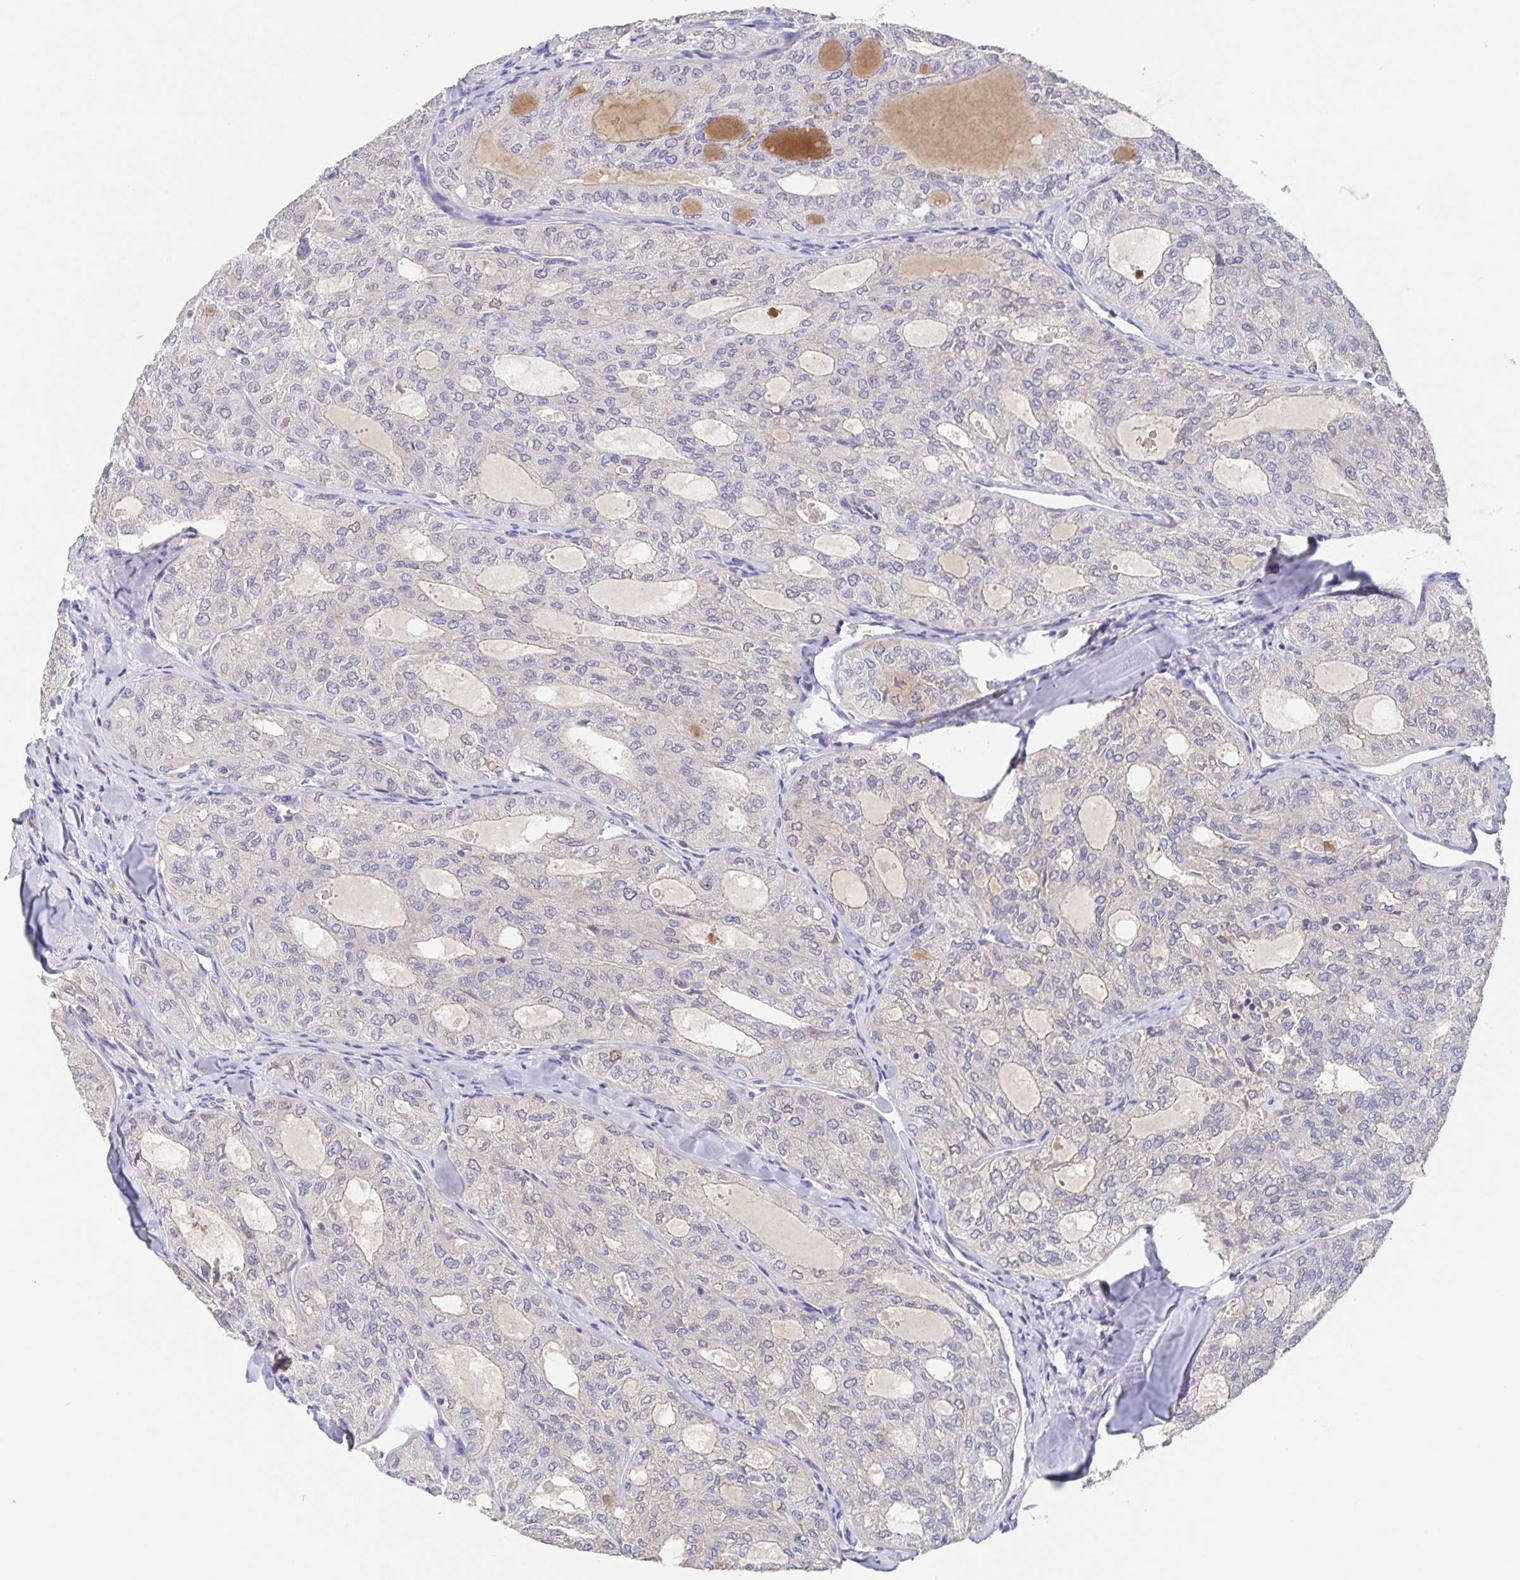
{"staining": {"intensity": "negative", "quantity": "none", "location": "none"}, "tissue": "thyroid cancer", "cell_type": "Tumor cells", "image_type": "cancer", "snomed": [{"axis": "morphology", "description": "Follicular adenoma carcinoma, NOS"}, {"axis": "topography", "description": "Thyroid gland"}], "caption": "Image shows no significant protein expression in tumor cells of thyroid follicular adenoma carcinoma. (Brightfield microscopy of DAB (3,3'-diaminobenzidine) IHC at high magnification).", "gene": "CDC42BPG", "patient": {"sex": "male", "age": 75}}